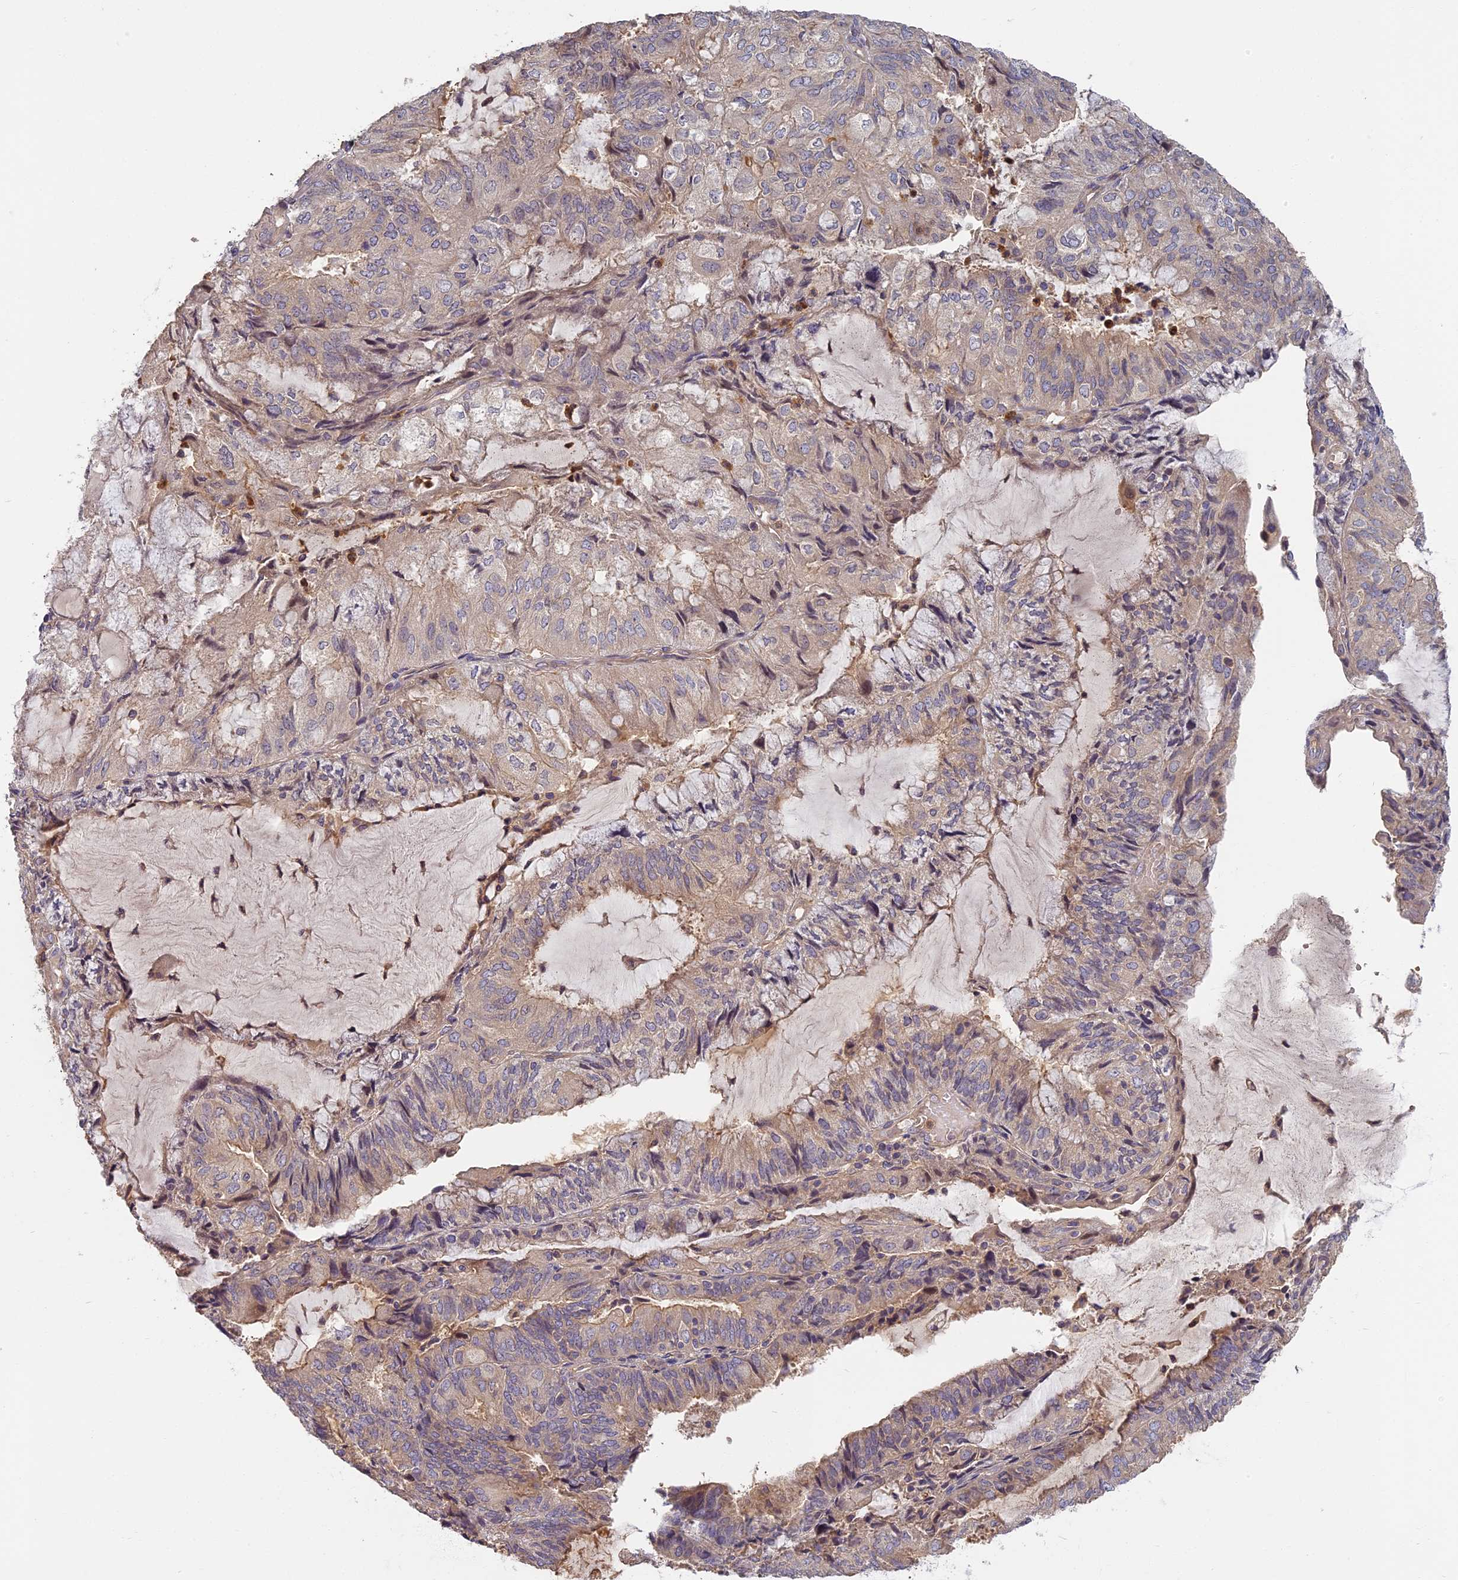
{"staining": {"intensity": "weak", "quantity": "<25%", "location": "cytoplasmic/membranous"}, "tissue": "endometrial cancer", "cell_type": "Tumor cells", "image_type": "cancer", "snomed": [{"axis": "morphology", "description": "Adenocarcinoma, NOS"}, {"axis": "topography", "description": "Endometrium"}], "caption": "This photomicrograph is of adenocarcinoma (endometrial) stained with IHC to label a protein in brown with the nuclei are counter-stained blue. There is no positivity in tumor cells.", "gene": "AP4E1", "patient": {"sex": "female", "age": 81}}